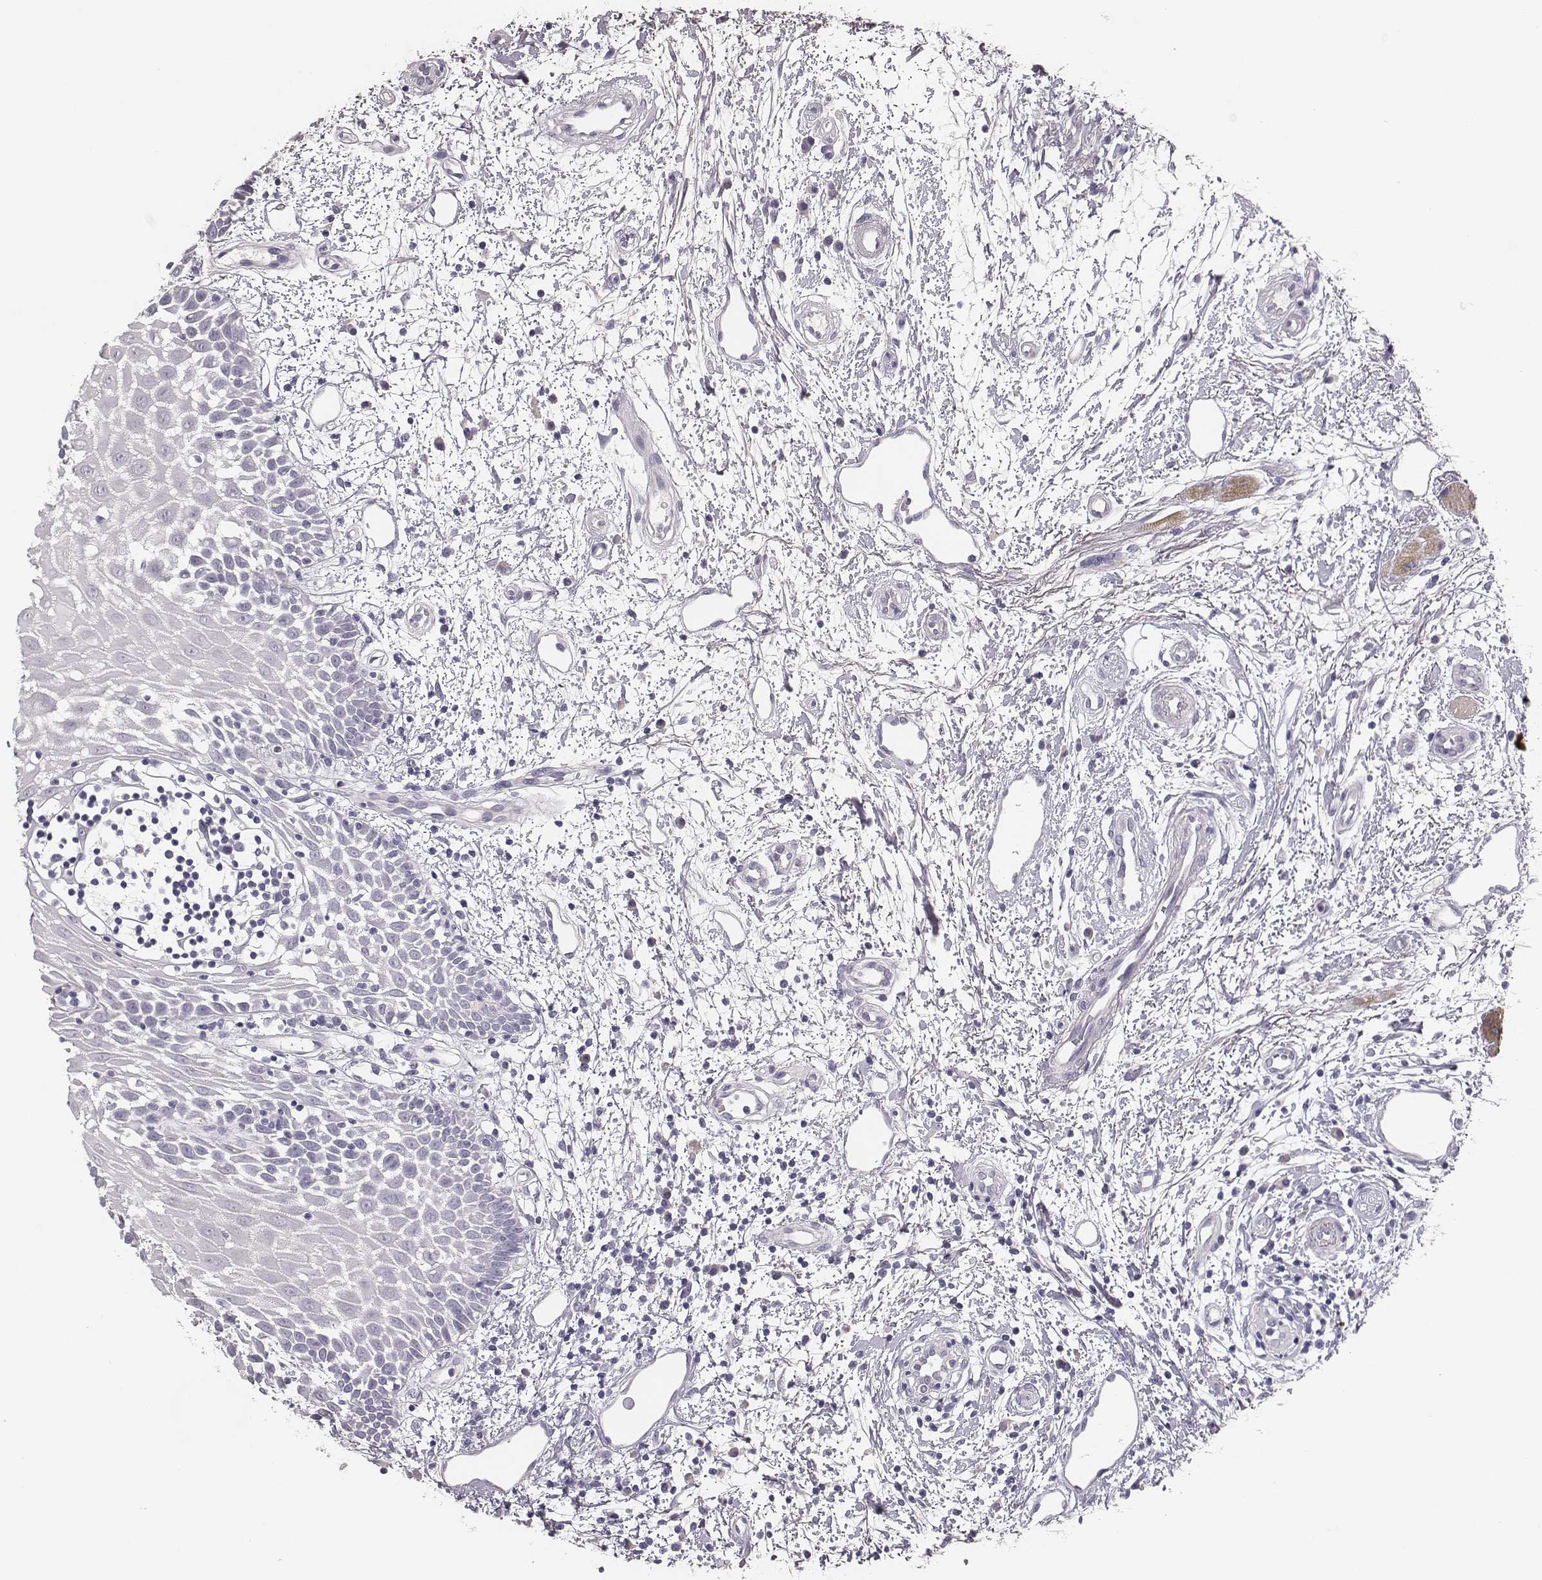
{"staining": {"intensity": "negative", "quantity": "none", "location": "none"}, "tissue": "oral mucosa", "cell_type": "Squamous epithelial cells", "image_type": "normal", "snomed": [{"axis": "morphology", "description": "Normal tissue, NOS"}, {"axis": "morphology", "description": "Squamous cell carcinoma, NOS"}, {"axis": "topography", "description": "Oral tissue"}, {"axis": "topography", "description": "Head-Neck"}], "caption": "Immunohistochemistry (IHC) of benign human oral mucosa exhibits no expression in squamous epithelial cells. (Brightfield microscopy of DAB immunohistochemistry at high magnification).", "gene": "MYH6", "patient": {"sex": "female", "age": 75}}